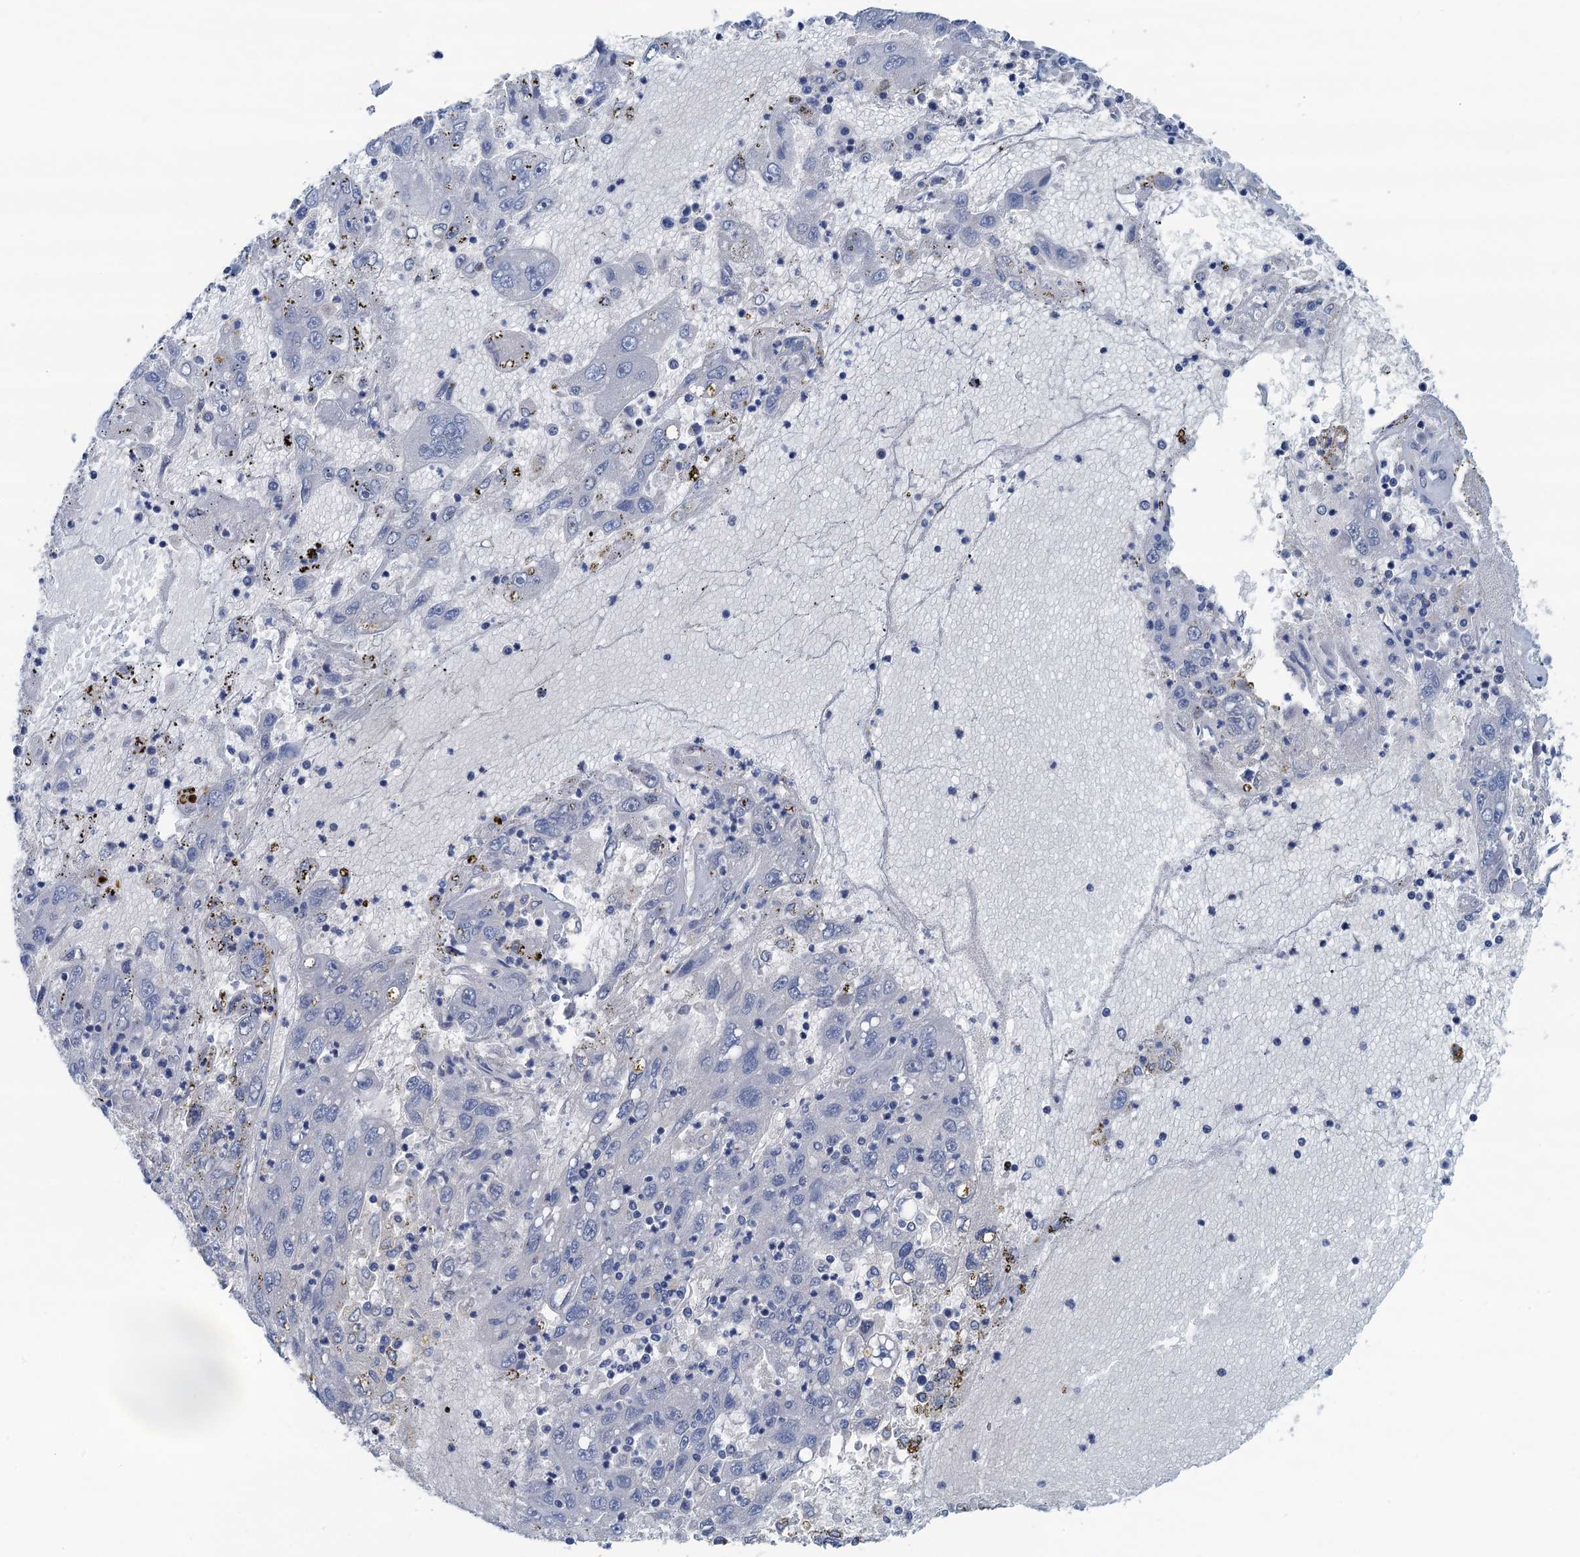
{"staining": {"intensity": "negative", "quantity": "none", "location": "none"}, "tissue": "liver cancer", "cell_type": "Tumor cells", "image_type": "cancer", "snomed": [{"axis": "morphology", "description": "Carcinoma, Hepatocellular, NOS"}, {"axis": "topography", "description": "Liver"}], "caption": "An immunohistochemistry photomicrograph of hepatocellular carcinoma (liver) is shown. There is no staining in tumor cells of hepatocellular carcinoma (liver).", "gene": "THAP10", "patient": {"sex": "male", "age": 49}}